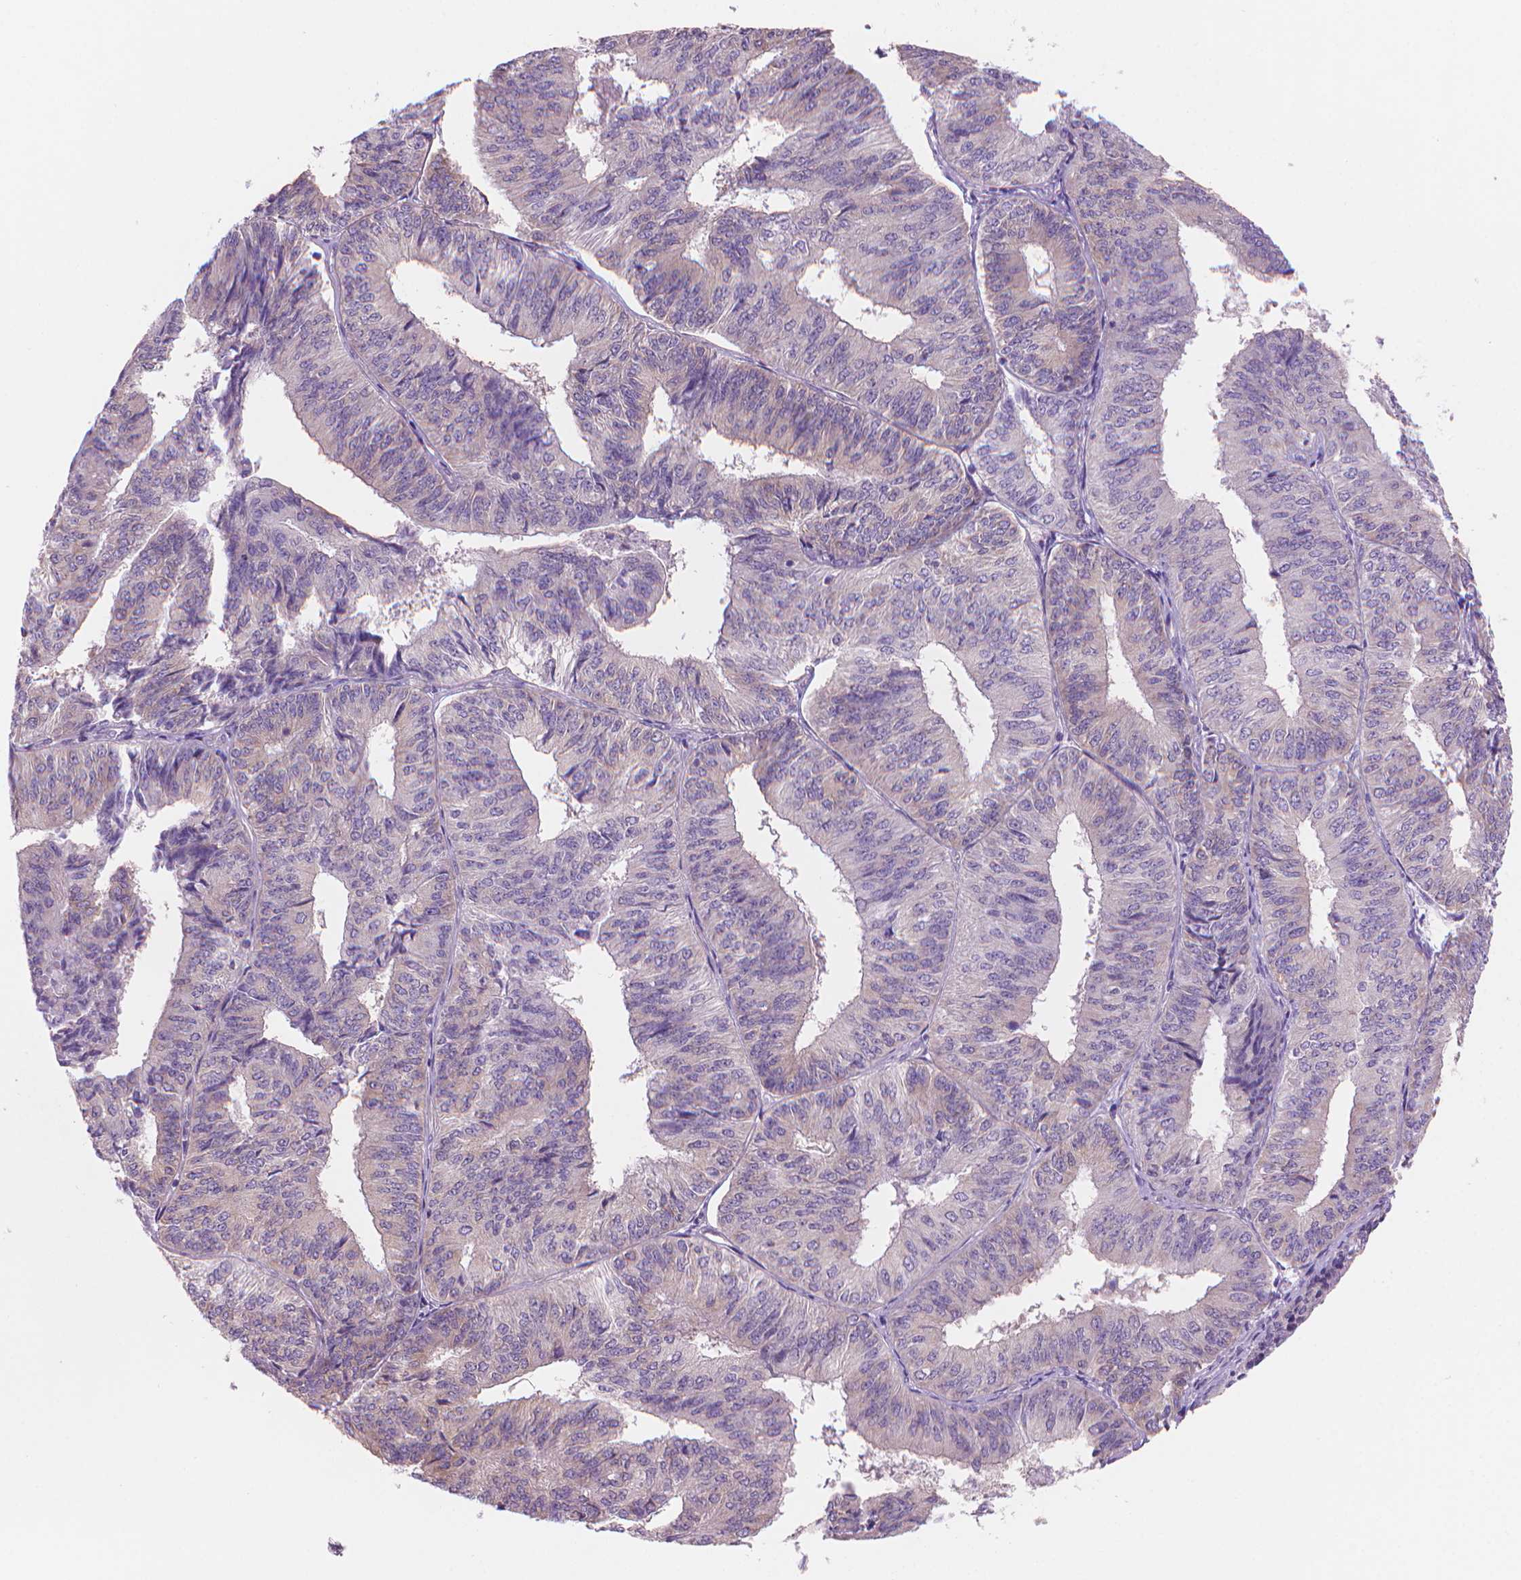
{"staining": {"intensity": "negative", "quantity": "none", "location": "none"}, "tissue": "endometrial cancer", "cell_type": "Tumor cells", "image_type": "cancer", "snomed": [{"axis": "morphology", "description": "Adenocarcinoma, NOS"}, {"axis": "topography", "description": "Endometrium"}], "caption": "A micrograph of human endometrial cancer is negative for staining in tumor cells.", "gene": "ENSG00000187186", "patient": {"sex": "female", "age": 58}}